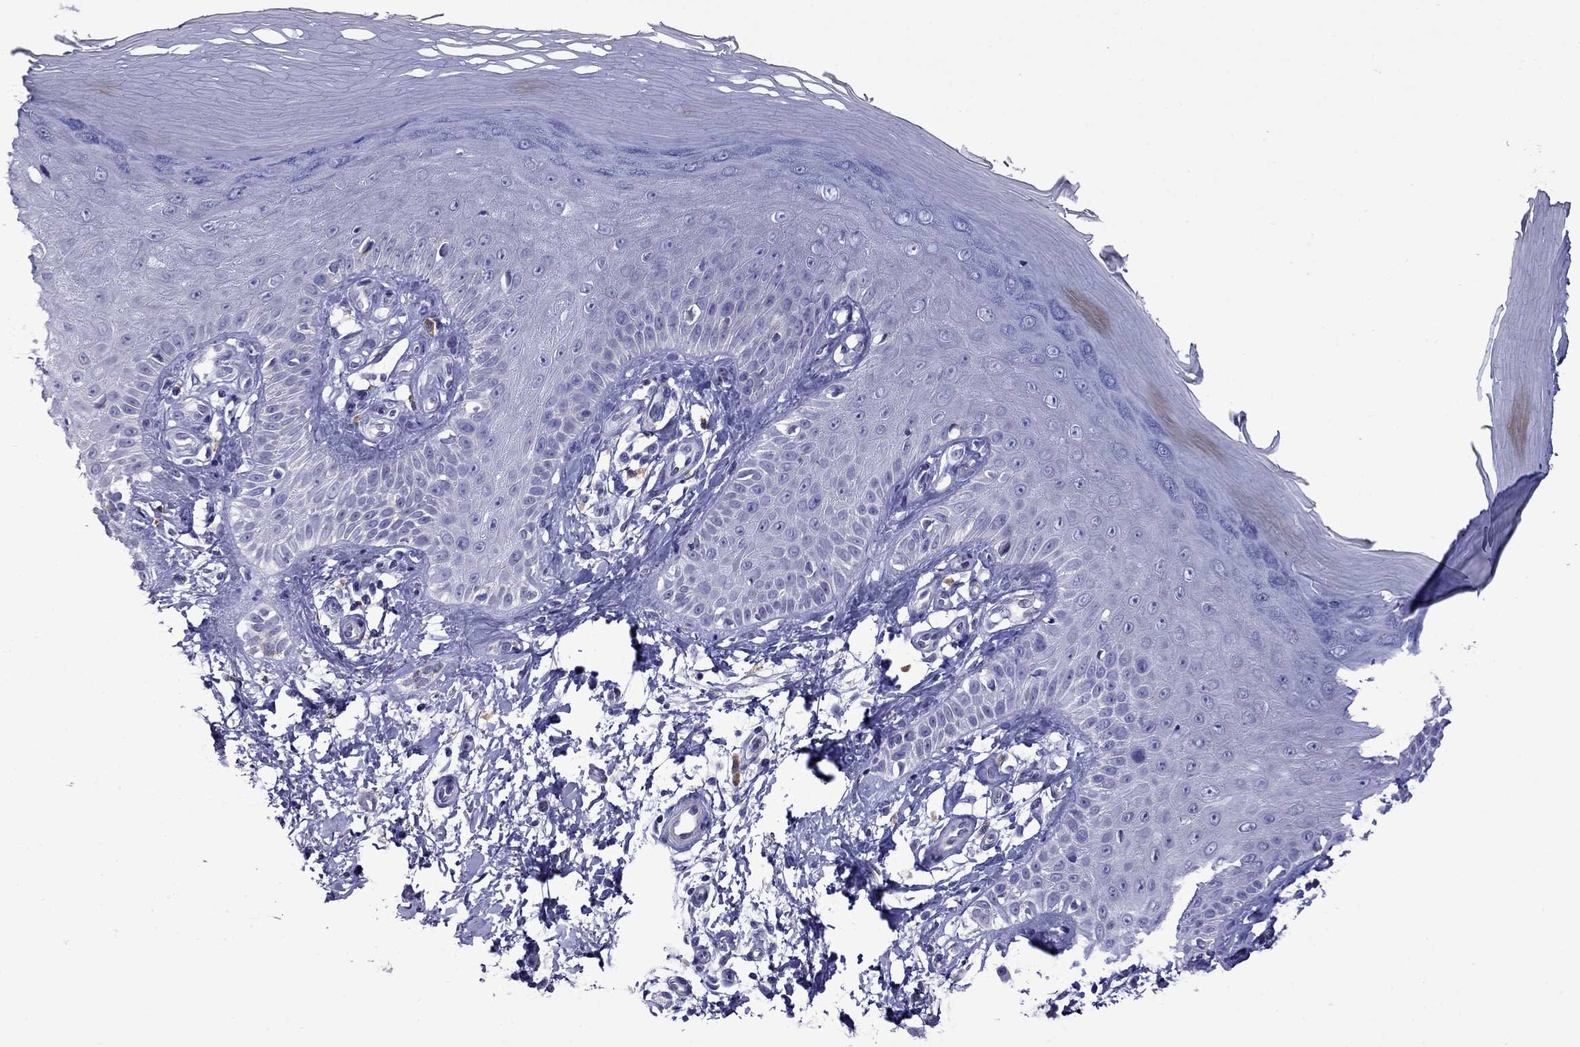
{"staining": {"intensity": "negative", "quantity": "none", "location": "none"}, "tissue": "skin", "cell_type": "Fibroblasts", "image_type": "normal", "snomed": [{"axis": "morphology", "description": "Normal tissue, NOS"}, {"axis": "morphology", "description": "Inflammation, NOS"}, {"axis": "morphology", "description": "Fibrosis, NOS"}, {"axis": "topography", "description": "Skin"}], "caption": "A high-resolution photomicrograph shows IHC staining of benign skin, which shows no significant expression in fibroblasts.", "gene": "STAR", "patient": {"sex": "male", "age": 71}}